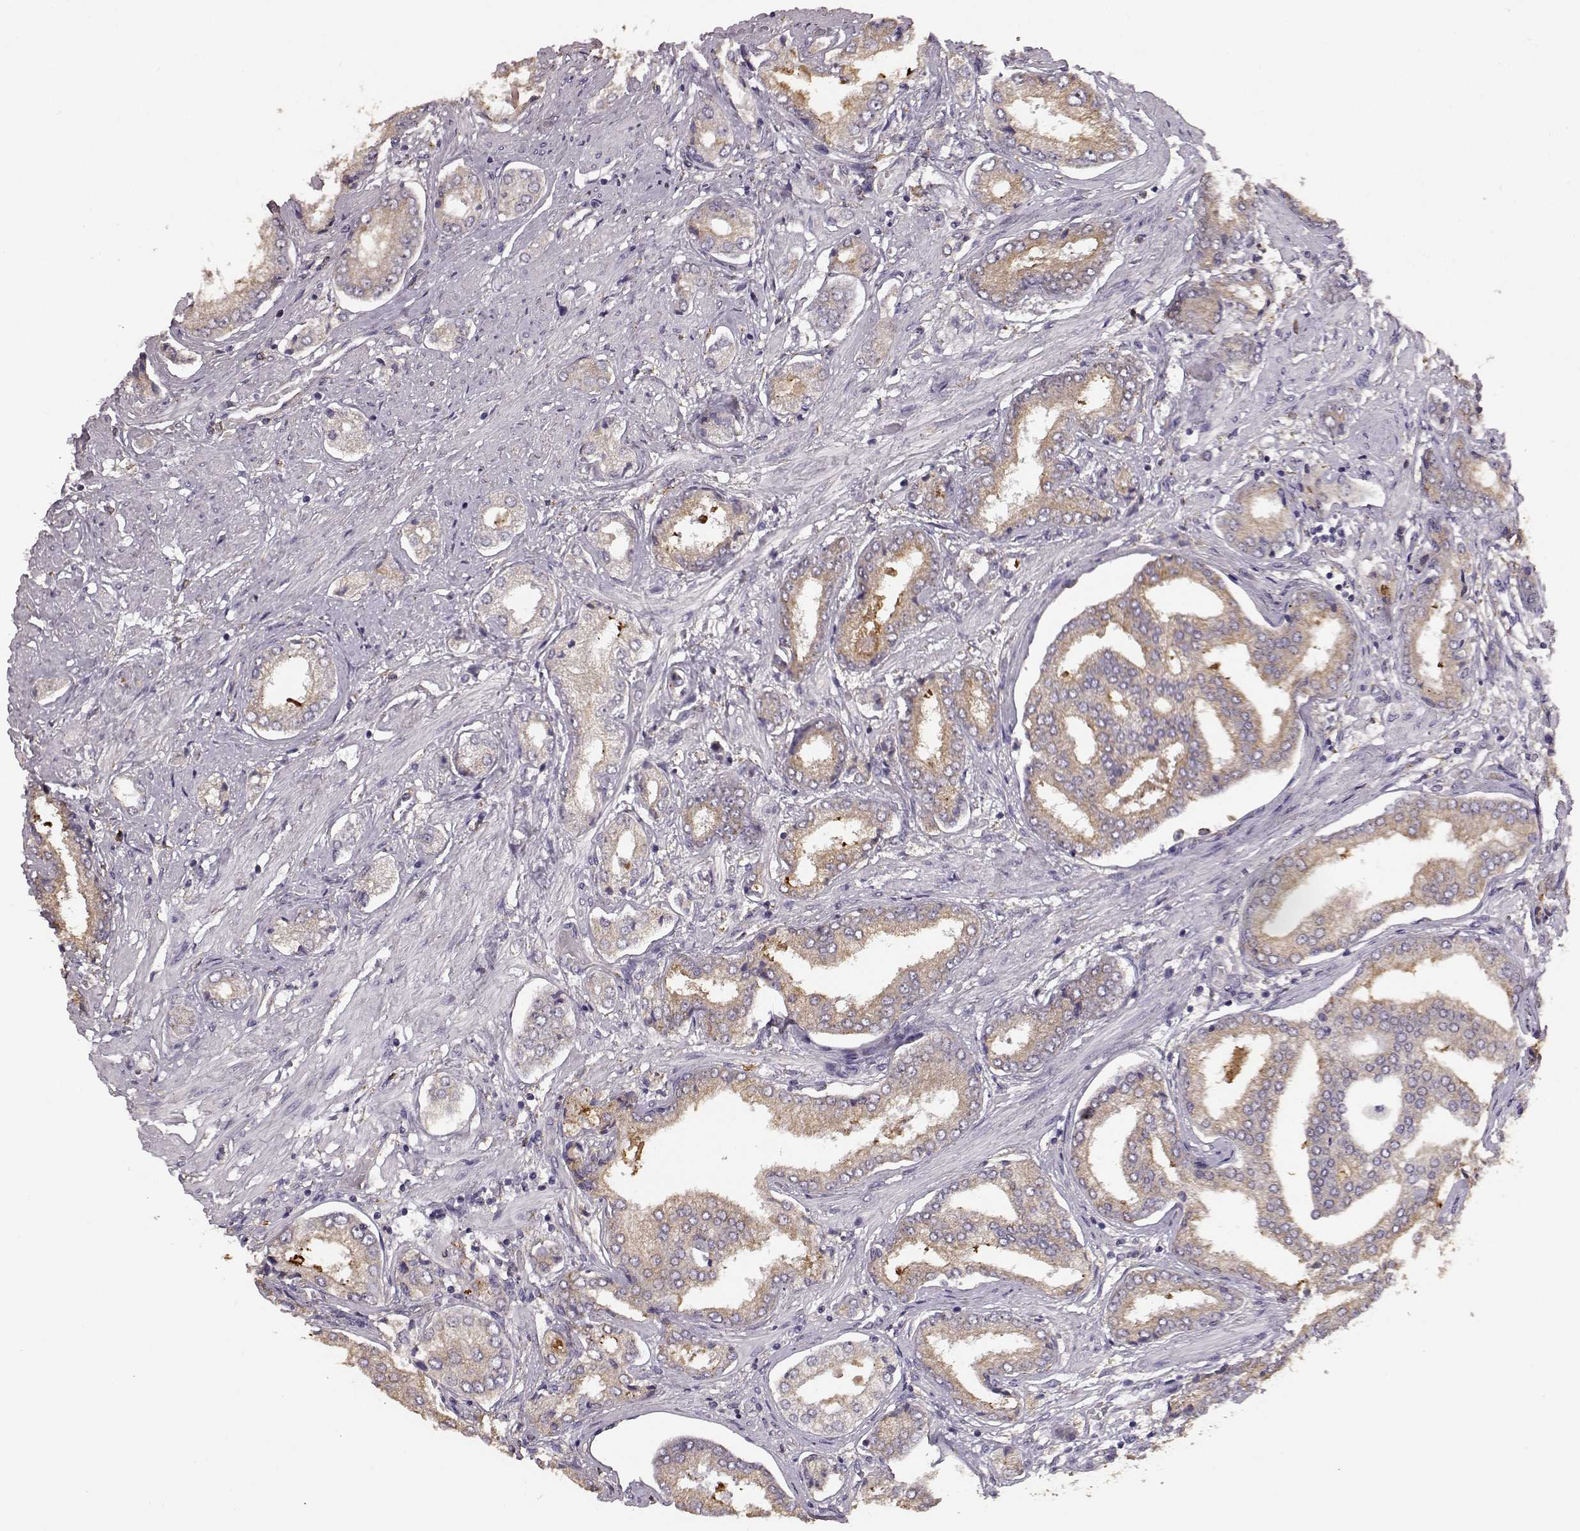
{"staining": {"intensity": "weak", "quantity": ">75%", "location": "cytoplasmic/membranous"}, "tissue": "prostate cancer", "cell_type": "Tumor cells", "image_type": "cancer", "snomed": [{"axis": "morphology", "description": "Adenocarcinoma, NOS"}, {"axis": "topography", "description": "Prostate"}], "caption": "Weak cytoplasmic/membranous expression for a protein is seen in approximately >75% of tumor cells of adenocarcinoma (prostate) using immunohistochemistry.", "gene": "GABRG3", "patient": {"sex": "male", "age": 63}}